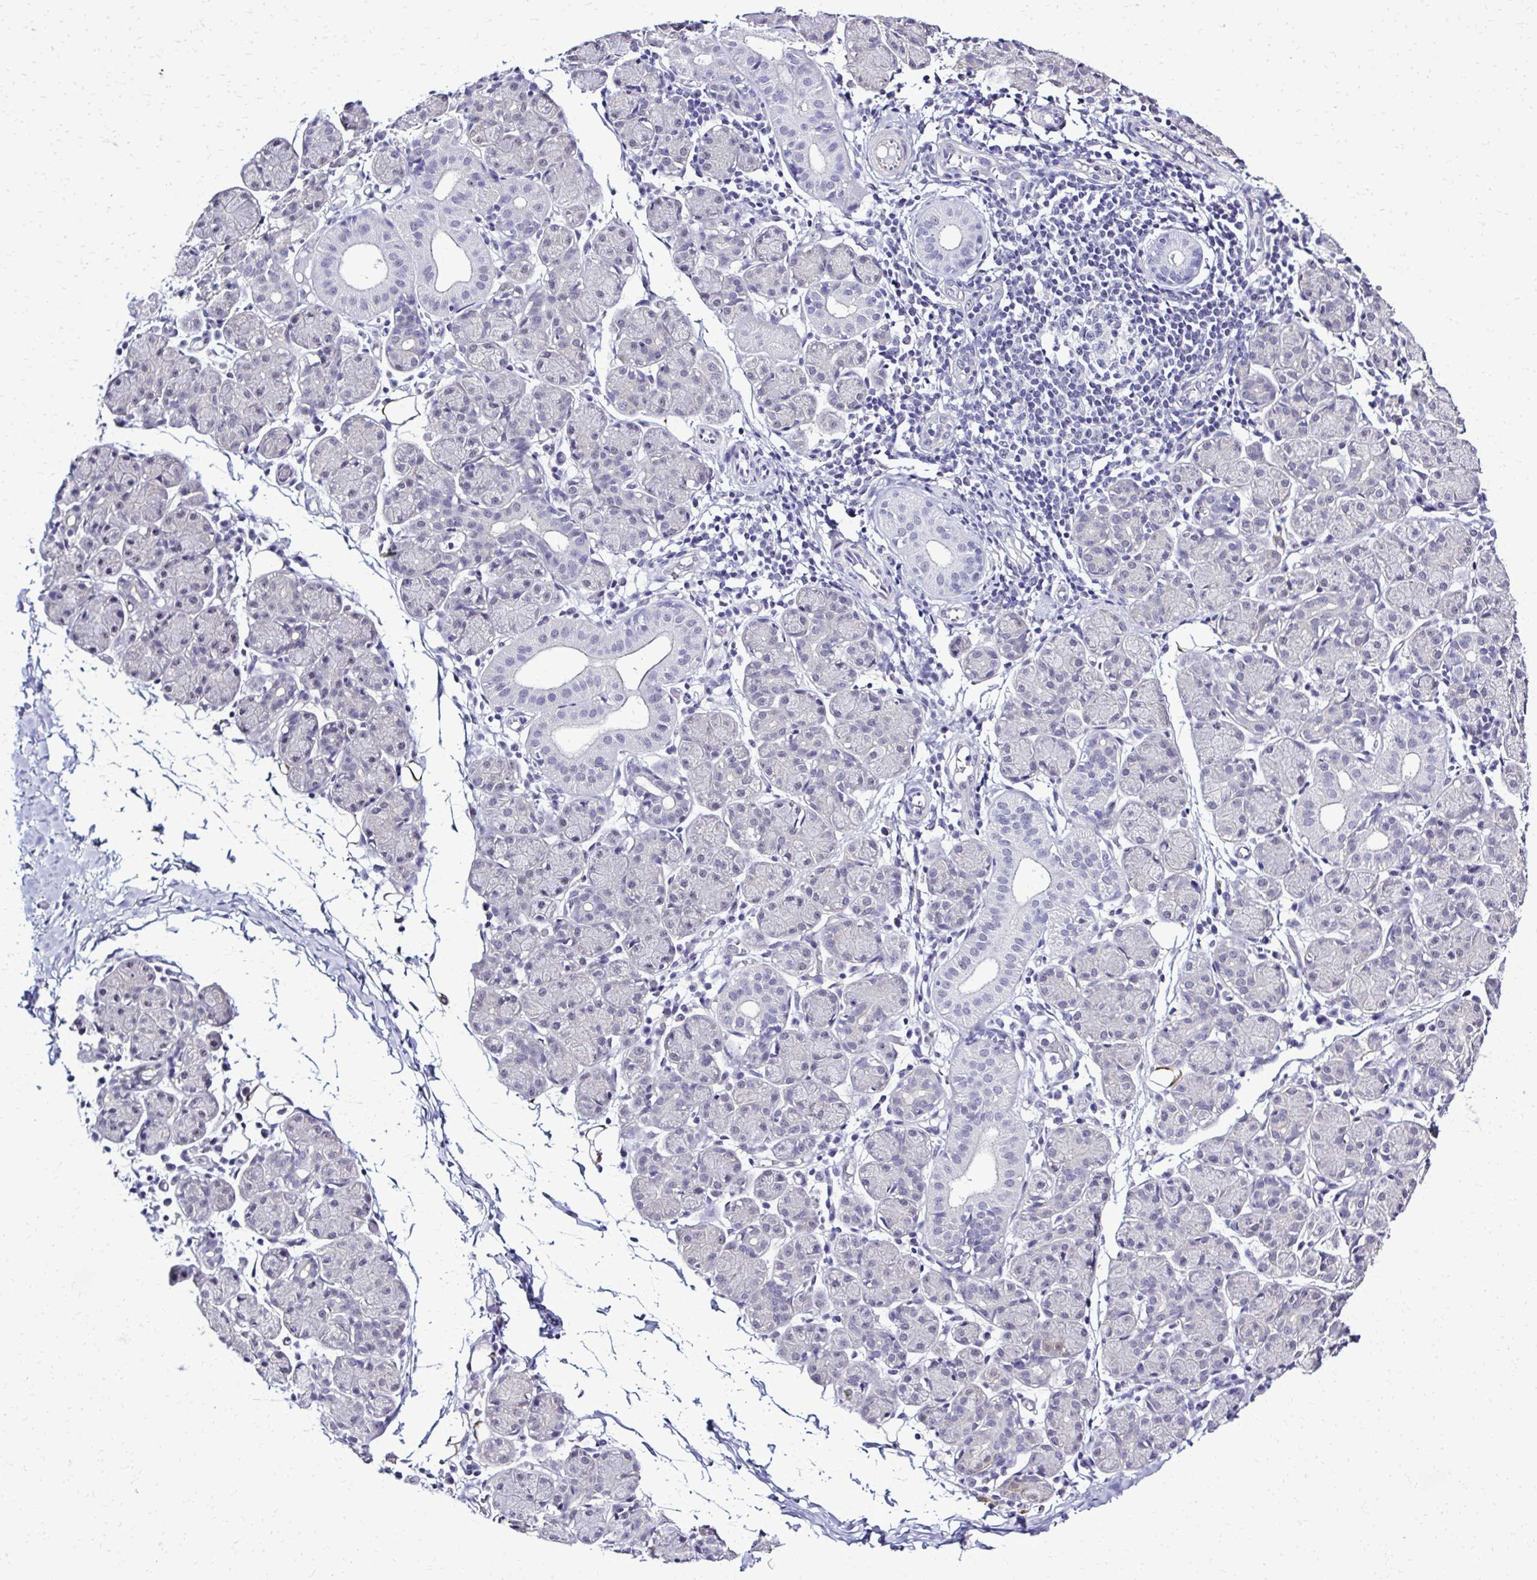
{"staining": {"intensity": "negative", "quantity": "none", "location": "none"}, "tissue": "salivary gland", "cell_type": "Glandular cells", "image_type": "normal", "snomed": [{"axis": "morphology", "description": "Normal tissue, NOS"}, {"axis": "morphology", "description": "Inflammation, NOS"}, {"axis": "topography", "description": "Lymph node"}, {"axis": "topography", "description": "Salivary gland"}], "caption": "Salivary gland was stained to show a protein in brown. There is no significant positivity in glandular cells. (DAB immunohistochemistry visualized using brightfield microscopy, high magnification).", "gene": "RASL11B", "patient": {"sex": "male", "age": 3}}